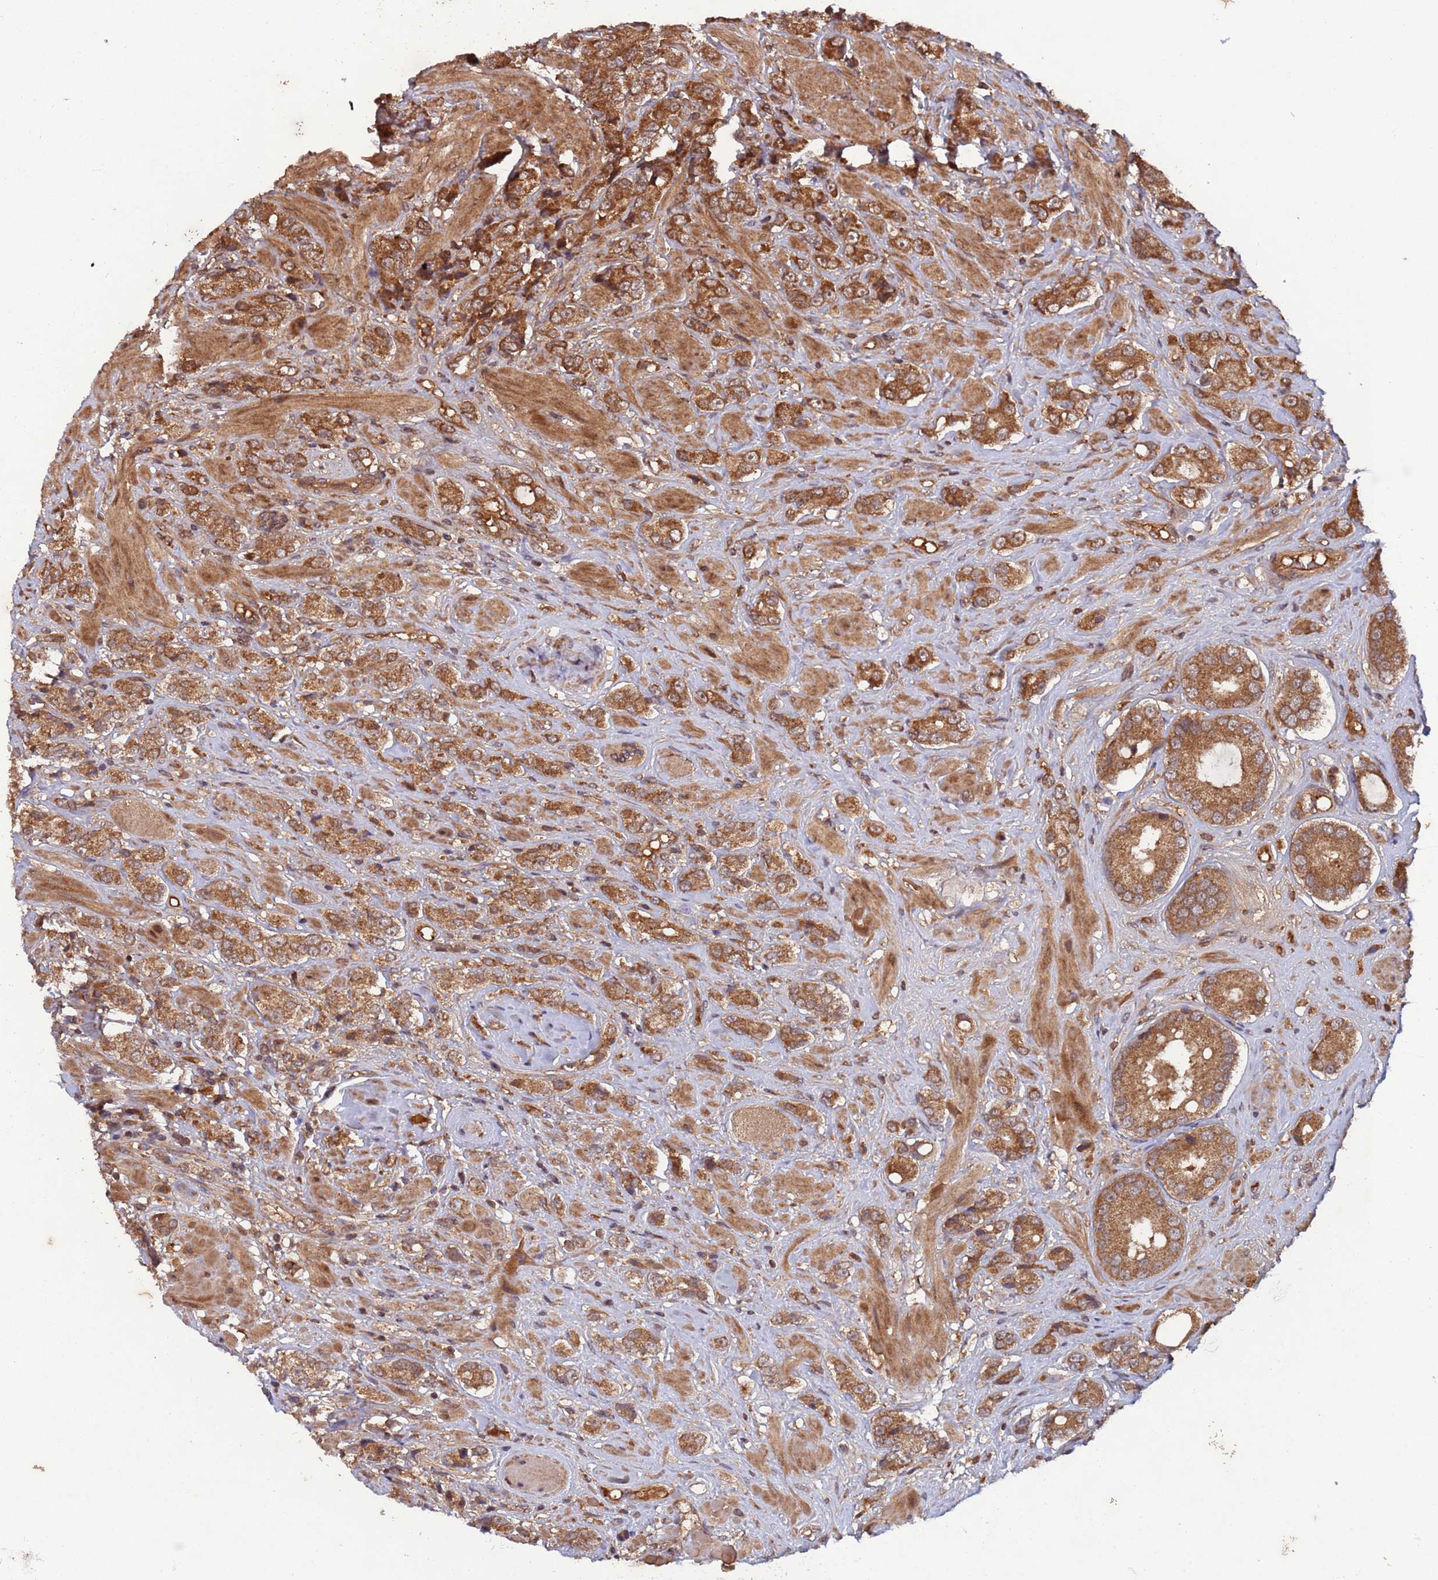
{"staining": {"intensity": "strong", "quantity": ">75%", "location": "cytoplasmic/membranous"}, "tissue": "prostate cancer", "cell_type": "Tumor cells", "image_type": "cancer", "snomed": [{"axis": "morphology", "description": "Adenocarcinoma, High grade"}, {"axis": "topography", "description": "Prostate and seminal vesicle, NOS"}], "caption": "Protein staining of prostate cancer tissue shows strong cytoplasmic/membranous staining in about >75% of tumor cells. Nuclei are stained in blue.", "gene": "ERI1", "patient": {"sex": "male", "age": 64}}